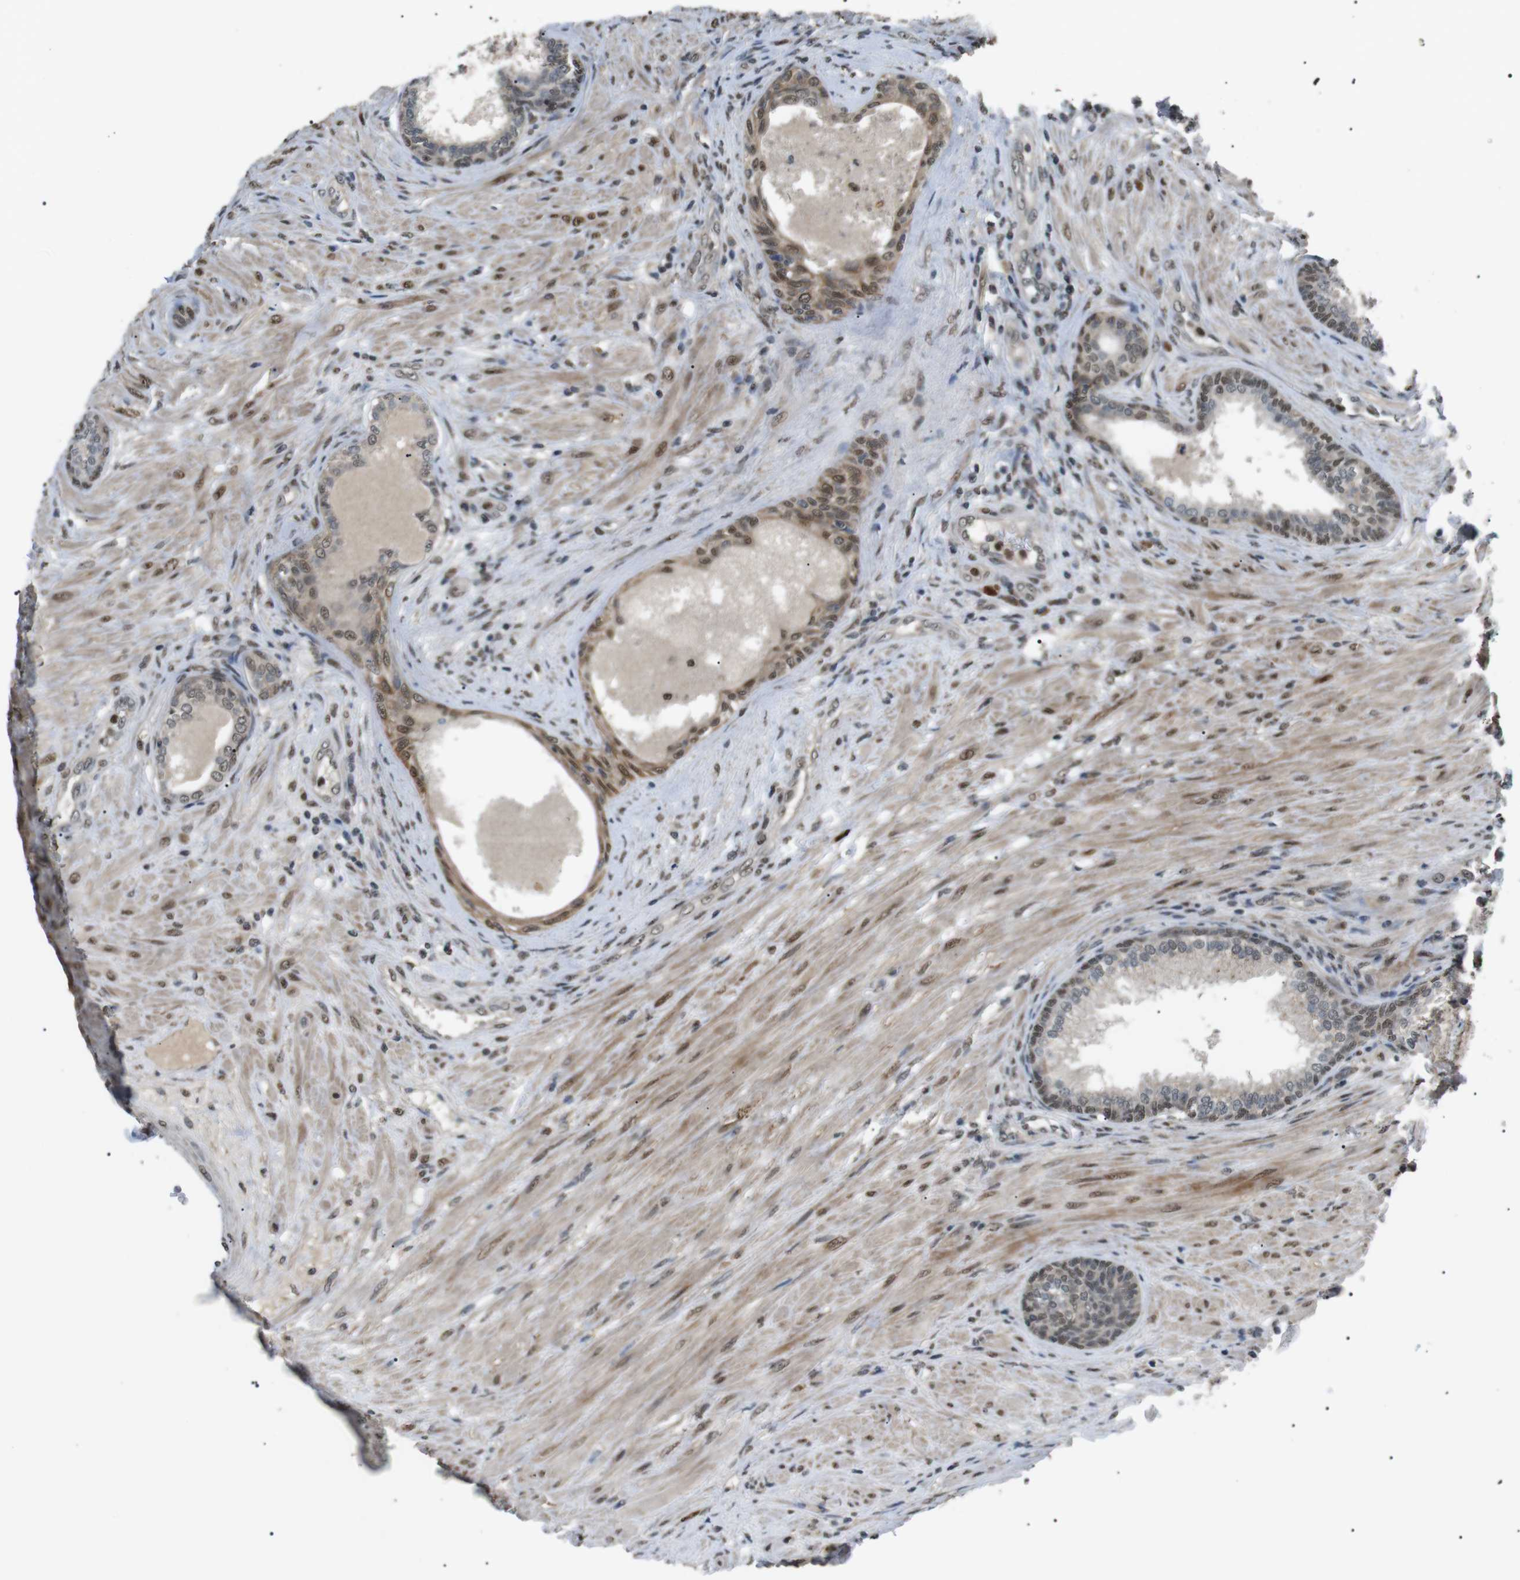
{"staining": {"intensity": "moderate", "quantity": "25%-75%", "location": "cytoplasmic/membranous,nuclear"}, "tissue": "prostate", "cell_type": "Glandular cells", "image_type": "normal", "snomed": [{"axis": "morphology", "description": "Normal tissue, NOS"}, {"axis": "topography", "description": "Prostate"}], "caption": "Protein staining demonstrates moderate cytoplasmic/membranous,nuclear positivity in about 25%-75% of glandular cells in normal prostate. (DAB IHC with brightfield microscopy, high magnification).", "gene": "ORAI3", "patient": {"sex": "male", "age": 76}}